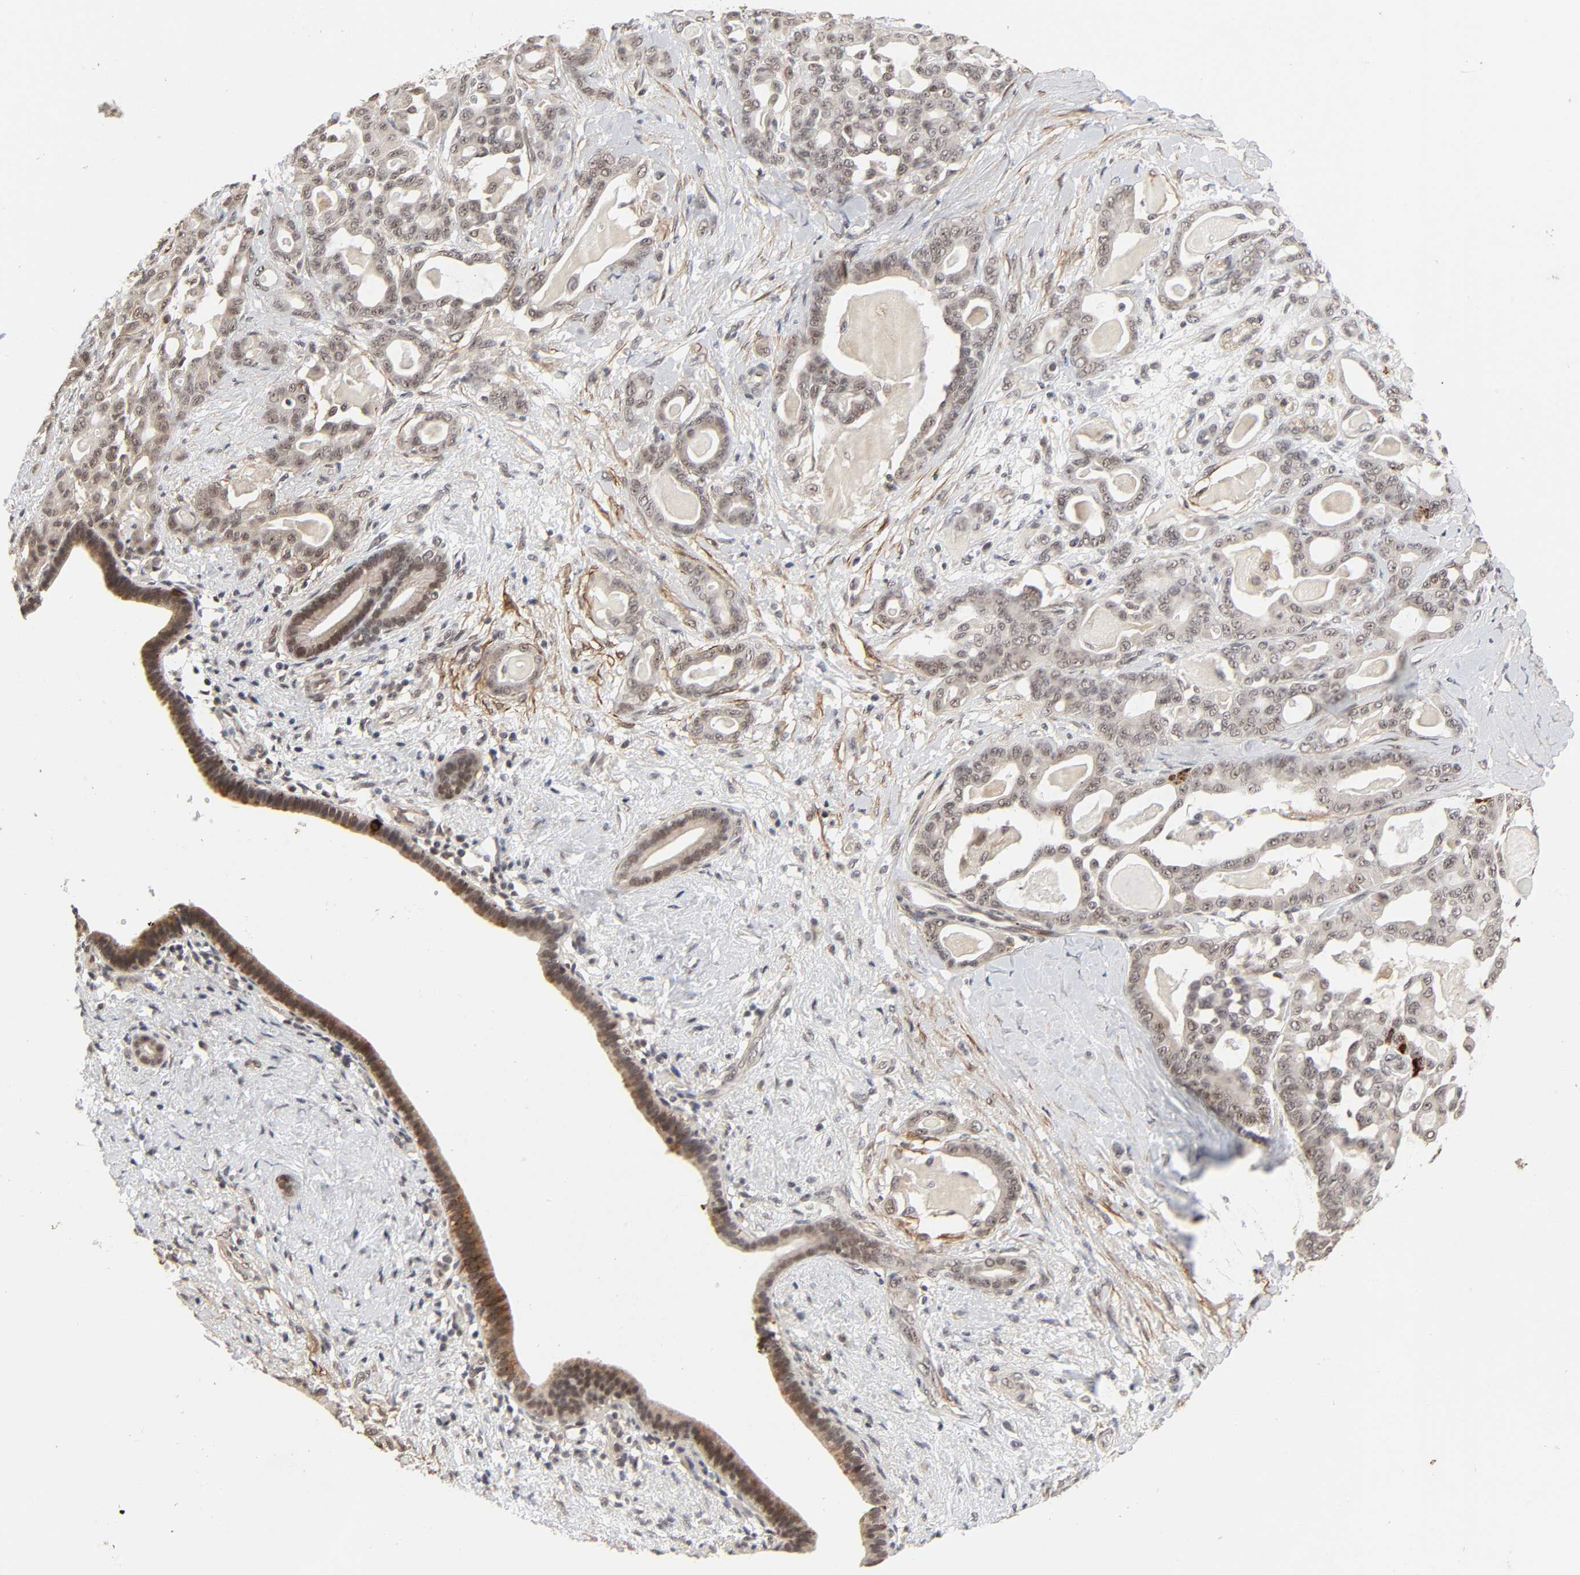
{"staining": {"intensity": "weak", "quantity": ">75%", "location": "nuclear"}, "tissue": "pancreatic cancer", "cell_type": "Tumor cells", "image_type": "cancer", "snomed": [{"axis": "morphology", "description": "Adenocarcinoma, NOS"}, {"axis": "topography", "description": "Pancreas"}], "caption": "IHC photomicrograph of pancreatic cancer (adenocarcinoma) stained for a protein (brown), which reveals low levels of weak nuclear positivity in about >75% of tumor cells.", "gene": "ZKSCAN8", "patient": {"sex": "male", "age": 63}}